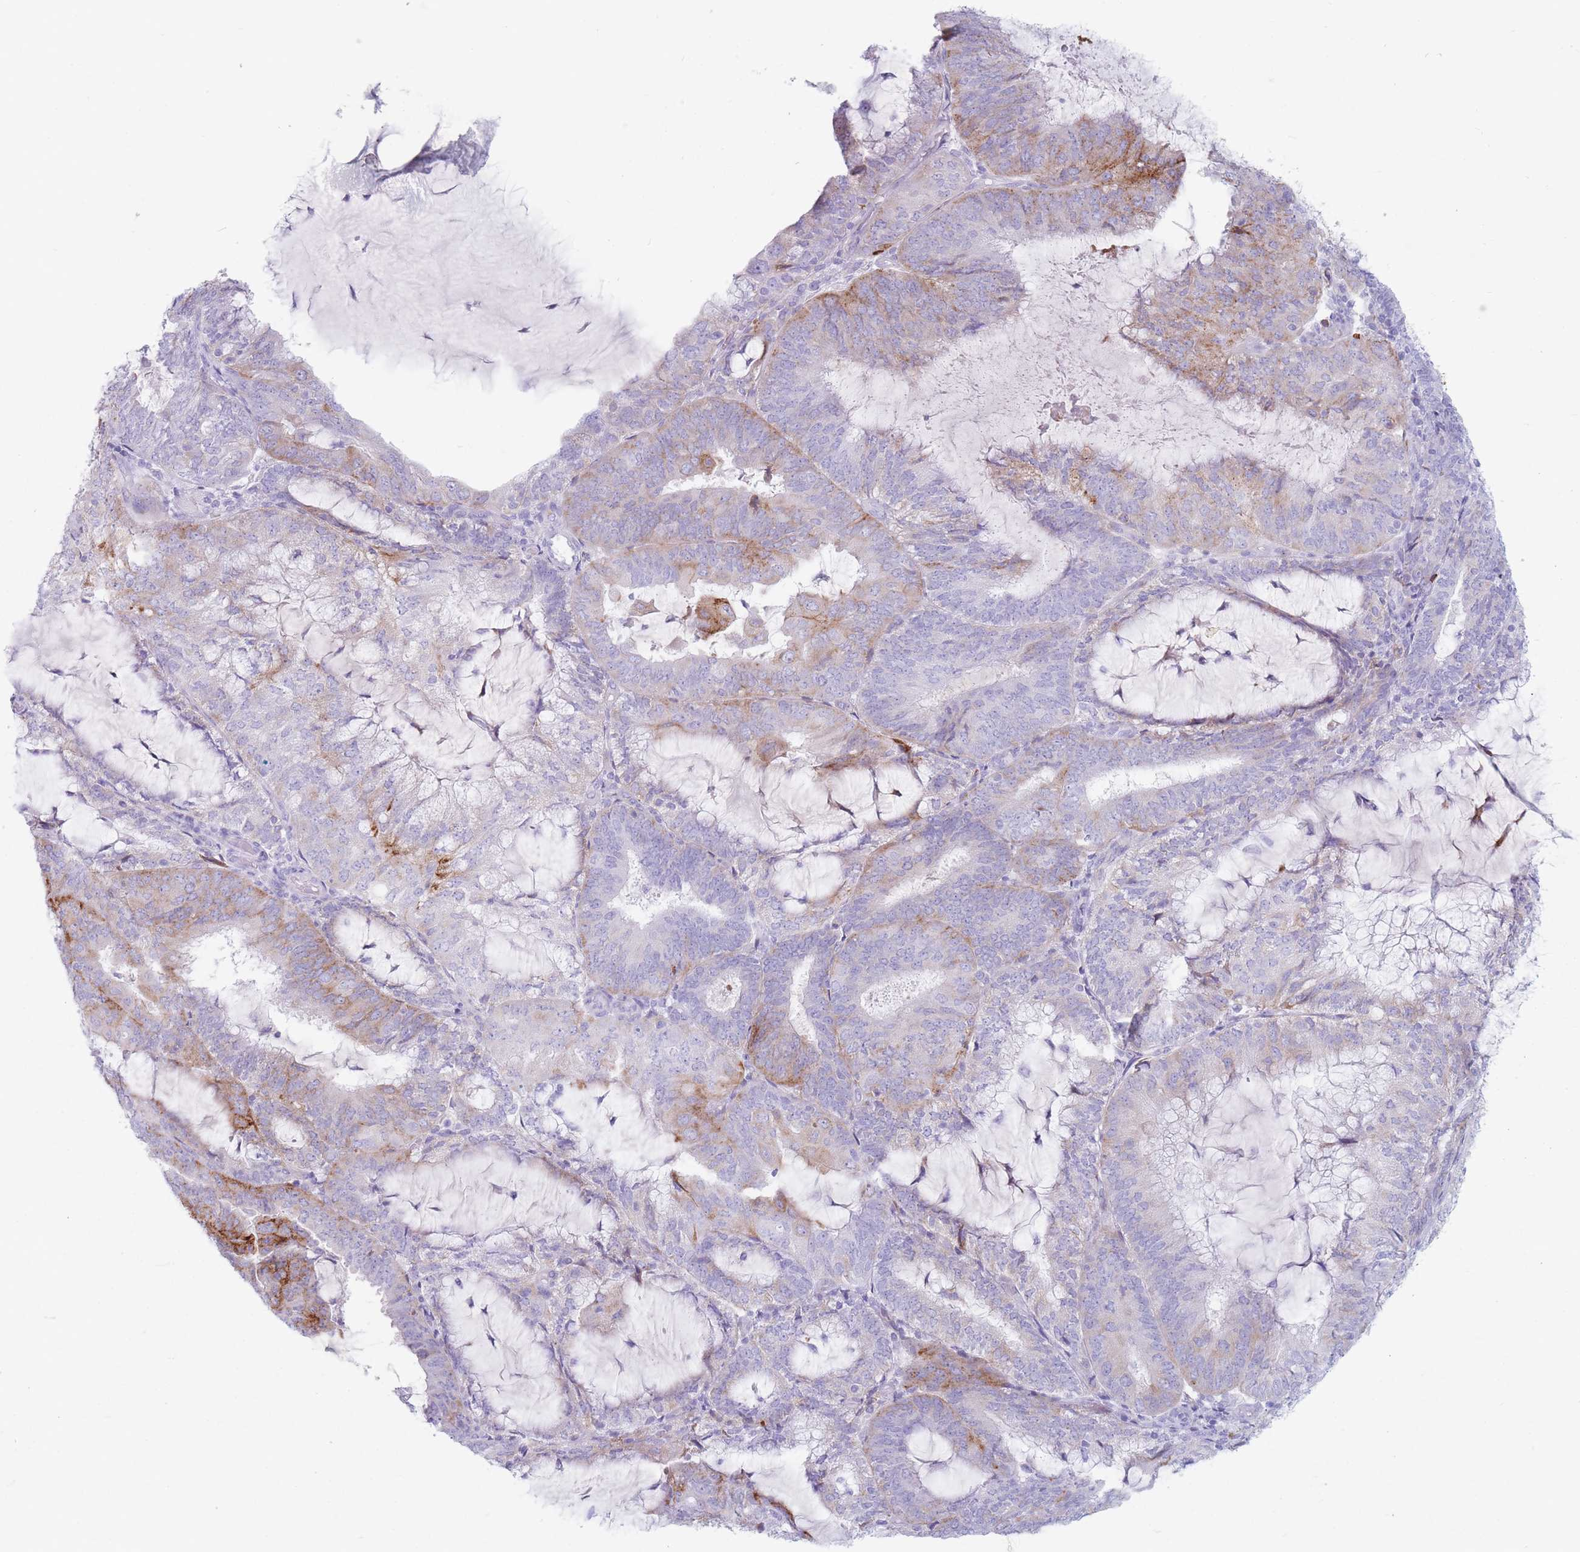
{"staining": {"intensity": "moderate", "quantity": "<25%", "location": "cytoplasmic/membranous"}, "tissue": "endometrial cancer", "cell_type": "Tumor cells", "image_type": "cancer", "snomed": [{"axis": "morphology", "description": "Adenocarcinoma, NOS"}, {"axis": "topography", "description": "Endometrium"}], "caption": "A brown stain highlights moderate cytoplasmic/membranous staining of a protein in endometrial cancer (adenocarcinoma) tumor cells. (DAB (3,3'-diaminobenzidine) IHC, brown staining for protein, blue staining for nuclei).", "gene": "ST3GAL5", "patient": {"sex": "female", "age": 81}}